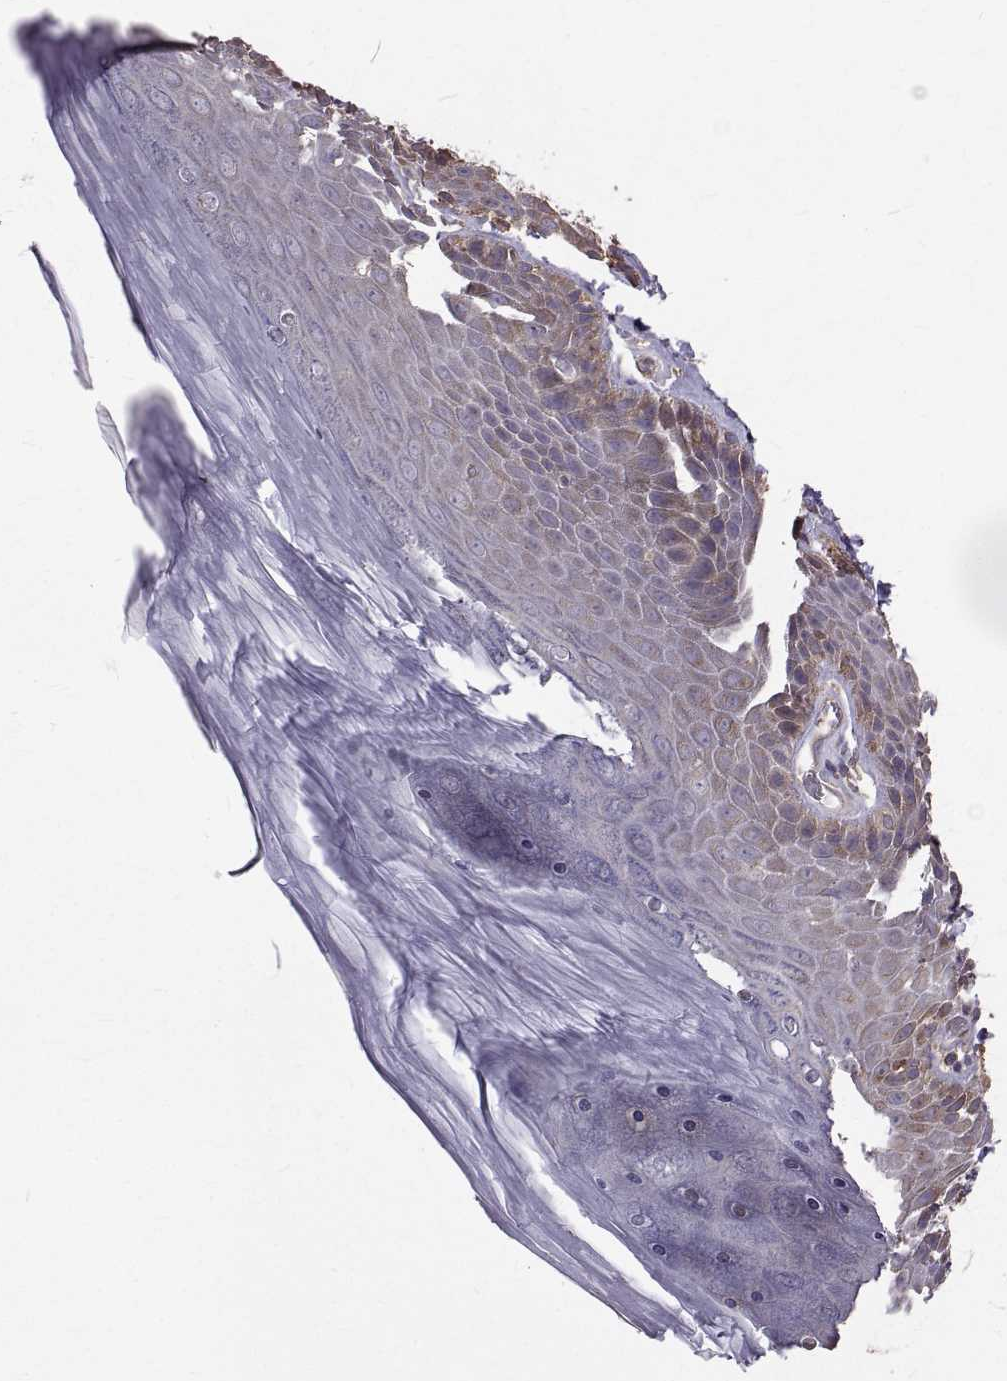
{"staining": {"intensity": "weak", "quantity": "25%-75%", "location": "cytoplasmic/membranous"}, "tissue": "skin", "cell_type": "Epidermal cells", "image_type": "normal", "snomed": [{"axis": "morphology", "description": "Normal tissue, NOS"}, {"axis": "topography", "description": "Anal"}, {"axis": "topography", "description": "Peripheral nerve tissue"}], "caption": "Brown immunohistochemical staining in benign skin exhibits weak cytoplasmic/membranous expression in approximately 25%-75% of epidermal cells. (brown staining indicates protein expression, while blue staining denotes nuclei).", "gene": "FARSB", "patient": {"sex": "male", "age": 53}}